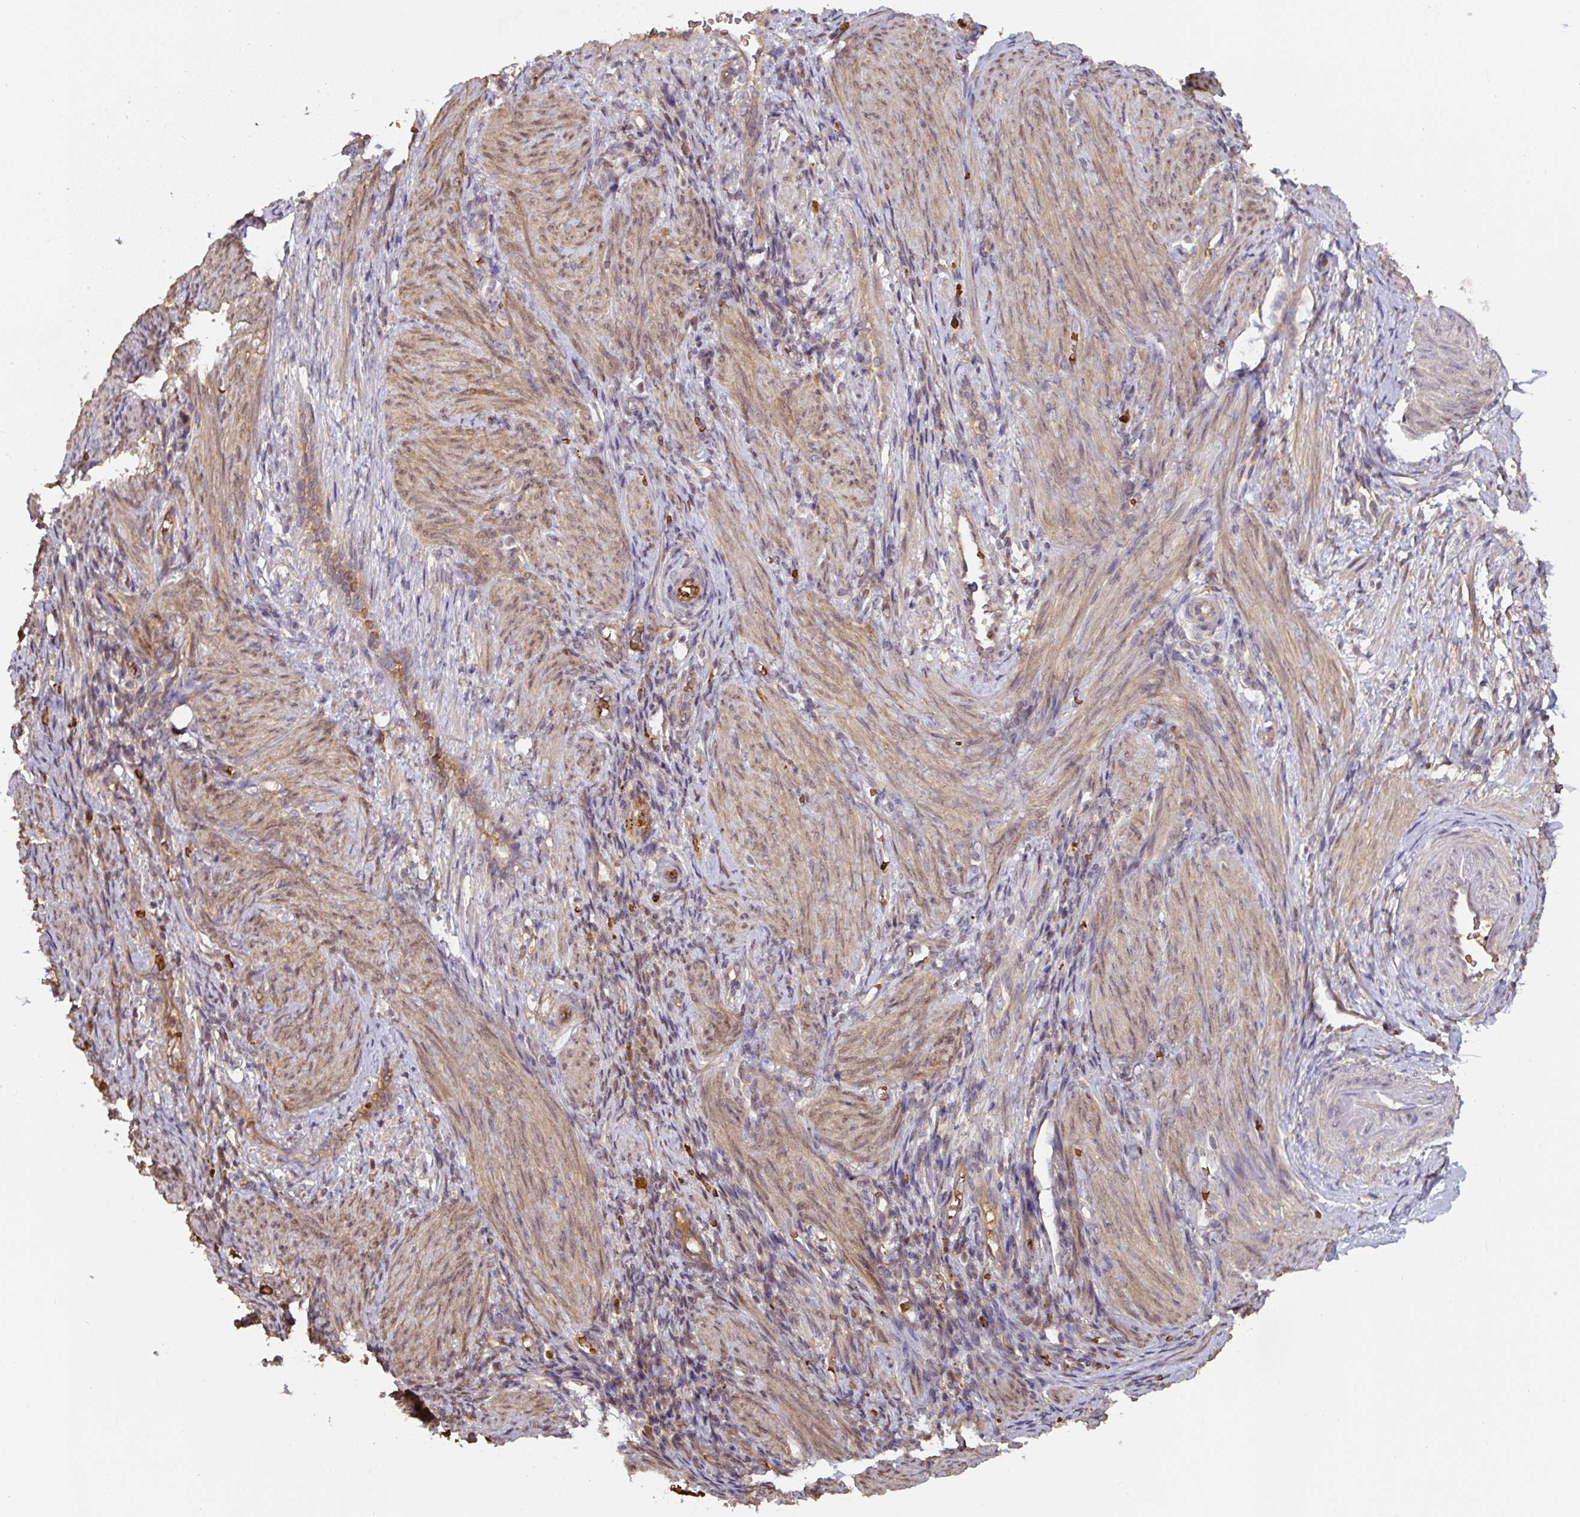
{"staining": {"intensity": "weak", "quantity": "25%-75%", "location": "cytoplasmic/membranous"}, "tissue": "endometrium", "cell_type": "Cells in endometrial stroma", "image_type": "normal", "snomed": [{"axis": "morphology", "description": "Normal tissue, NOS"}, {"axis": "topography", "description": "Endometrium"}], "caption": "Immunohistochemical staining of unremarkable human endometrium exhibits low levels of weak cytoplasmic/membranous expression in about 25%-75% of cells in endometrial stroma. (IHC, brightfield microscopy, high magnification).", "gene": "ST13", "patient": {"sex": "female", "age": 34}}